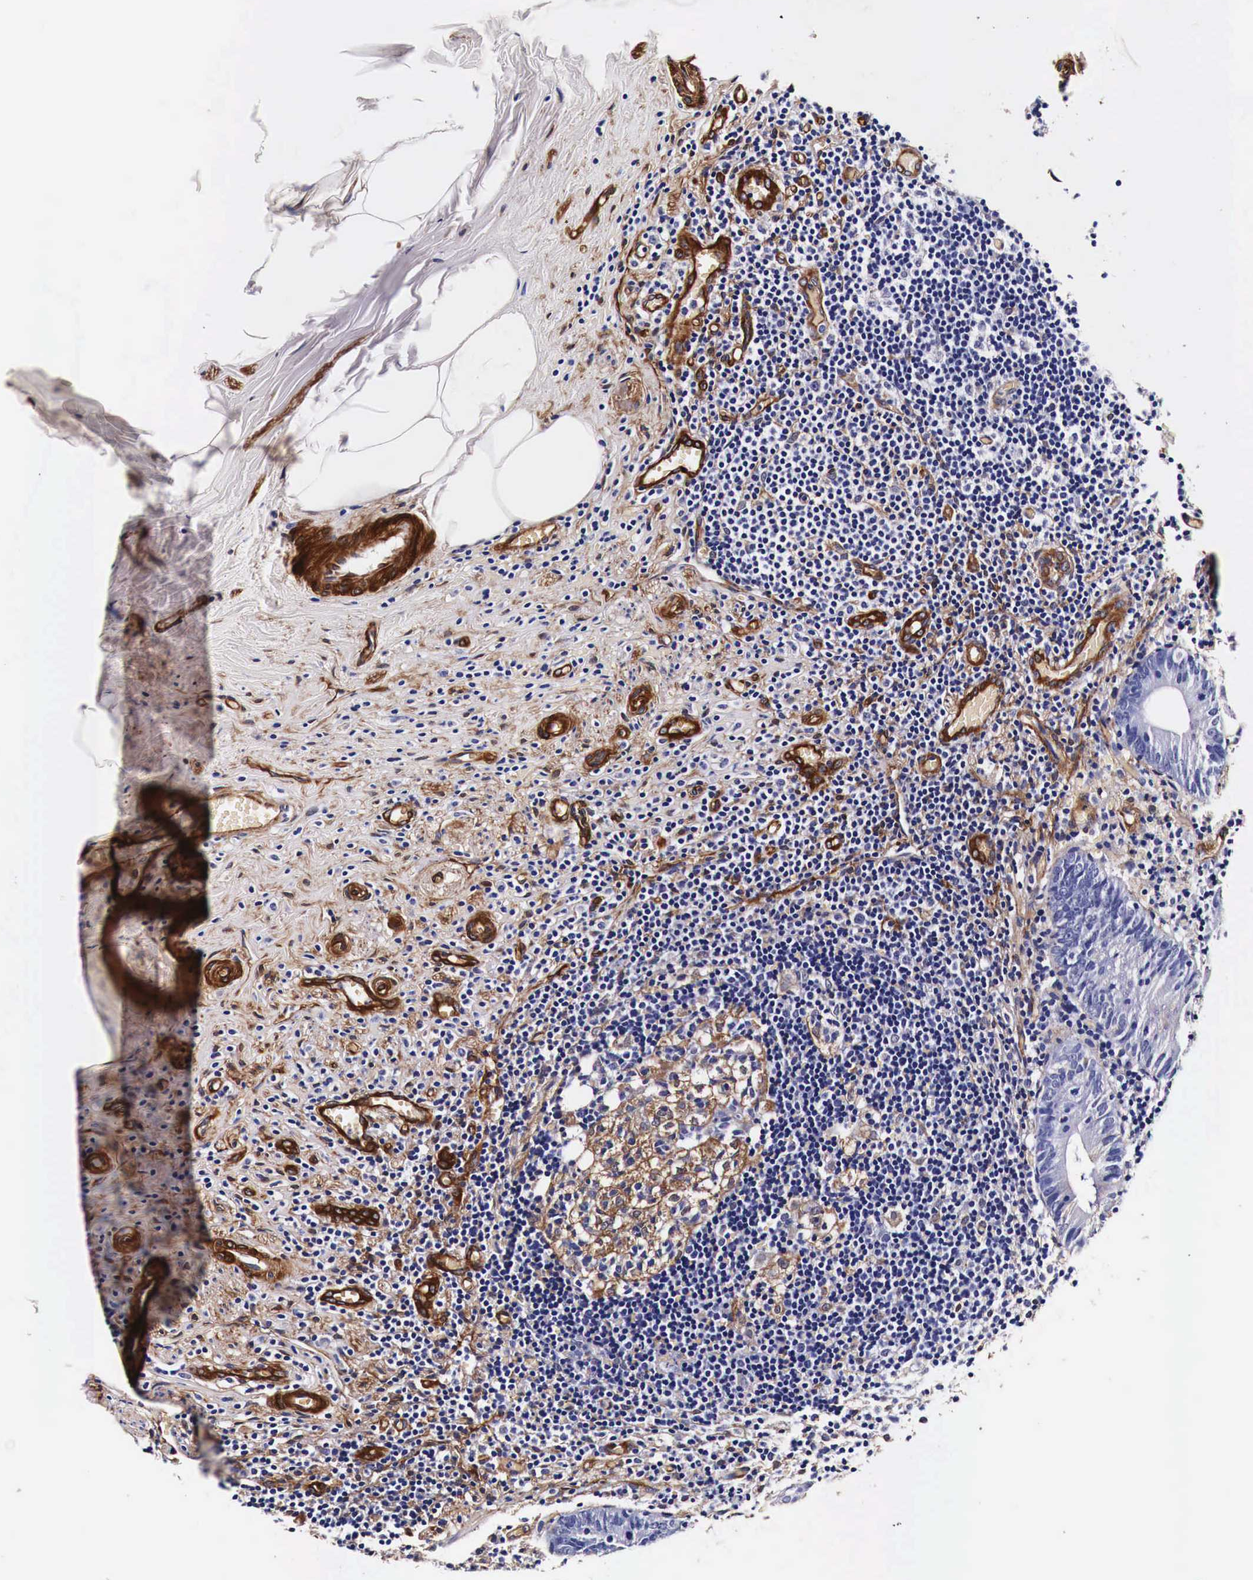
{"staining": {"intensity": "weak", "quantity": "<25%", "location": "cytoplasmic/membranous"}, "tissue": "appendix", "cell_type": "Glandular cells", "image_type": "normal", "snomed": [{"axis": "morphology", "description": "Normal tissue, NOS"}, {"axis": "topography", "description": "Appendix"}], "caption": "Appendix was stained to show a protein in brown. There is no significant staining in glandular cells. (Stains: DAB (3,3'-diaminobenzidine) immunohistochemistry with hematoxylin counter stain, Microscopy: brightfield microscopy at high magnification).", "gene": "HSPB1", "patient": {"sex": "male", "age": 25}}